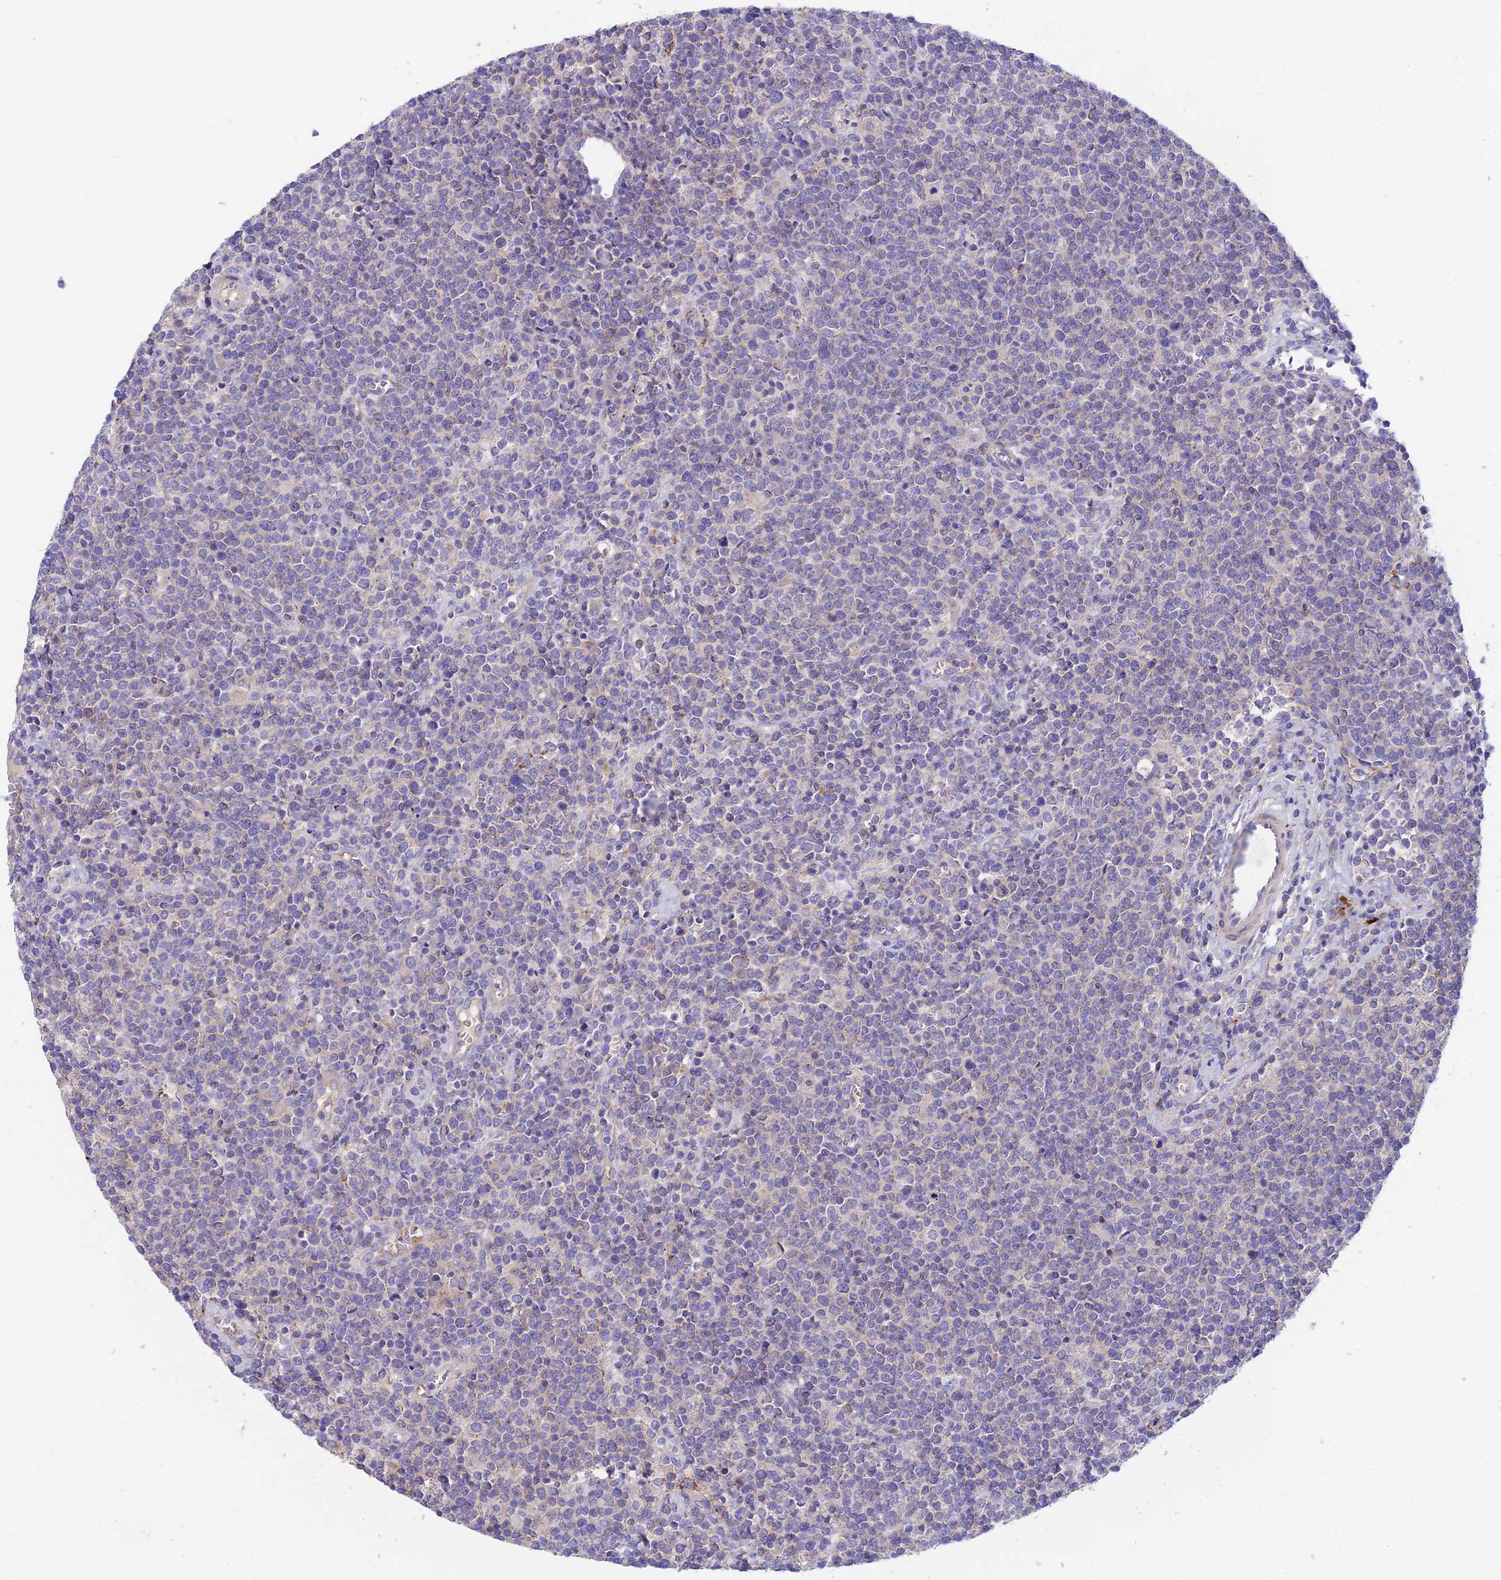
{"staining": {"intensity": "negative", "quantity": "none", "location": "none"}, "tissue": "lymphoma", "cell_type": "Tumor cells", "image_type": "cancer", "snomed": [{"axis": "morphology", "description": "Malignant lymphoma, non-Hodgkin's type, High grade"}, {"axis": "topography", "description": "Lymph node"}], "caption": "Lymphoma stained for a protein using IHC shows no expression tumor cells.", "gene": "CCDC157", "patient": {"sex": "male", "age": 61}}